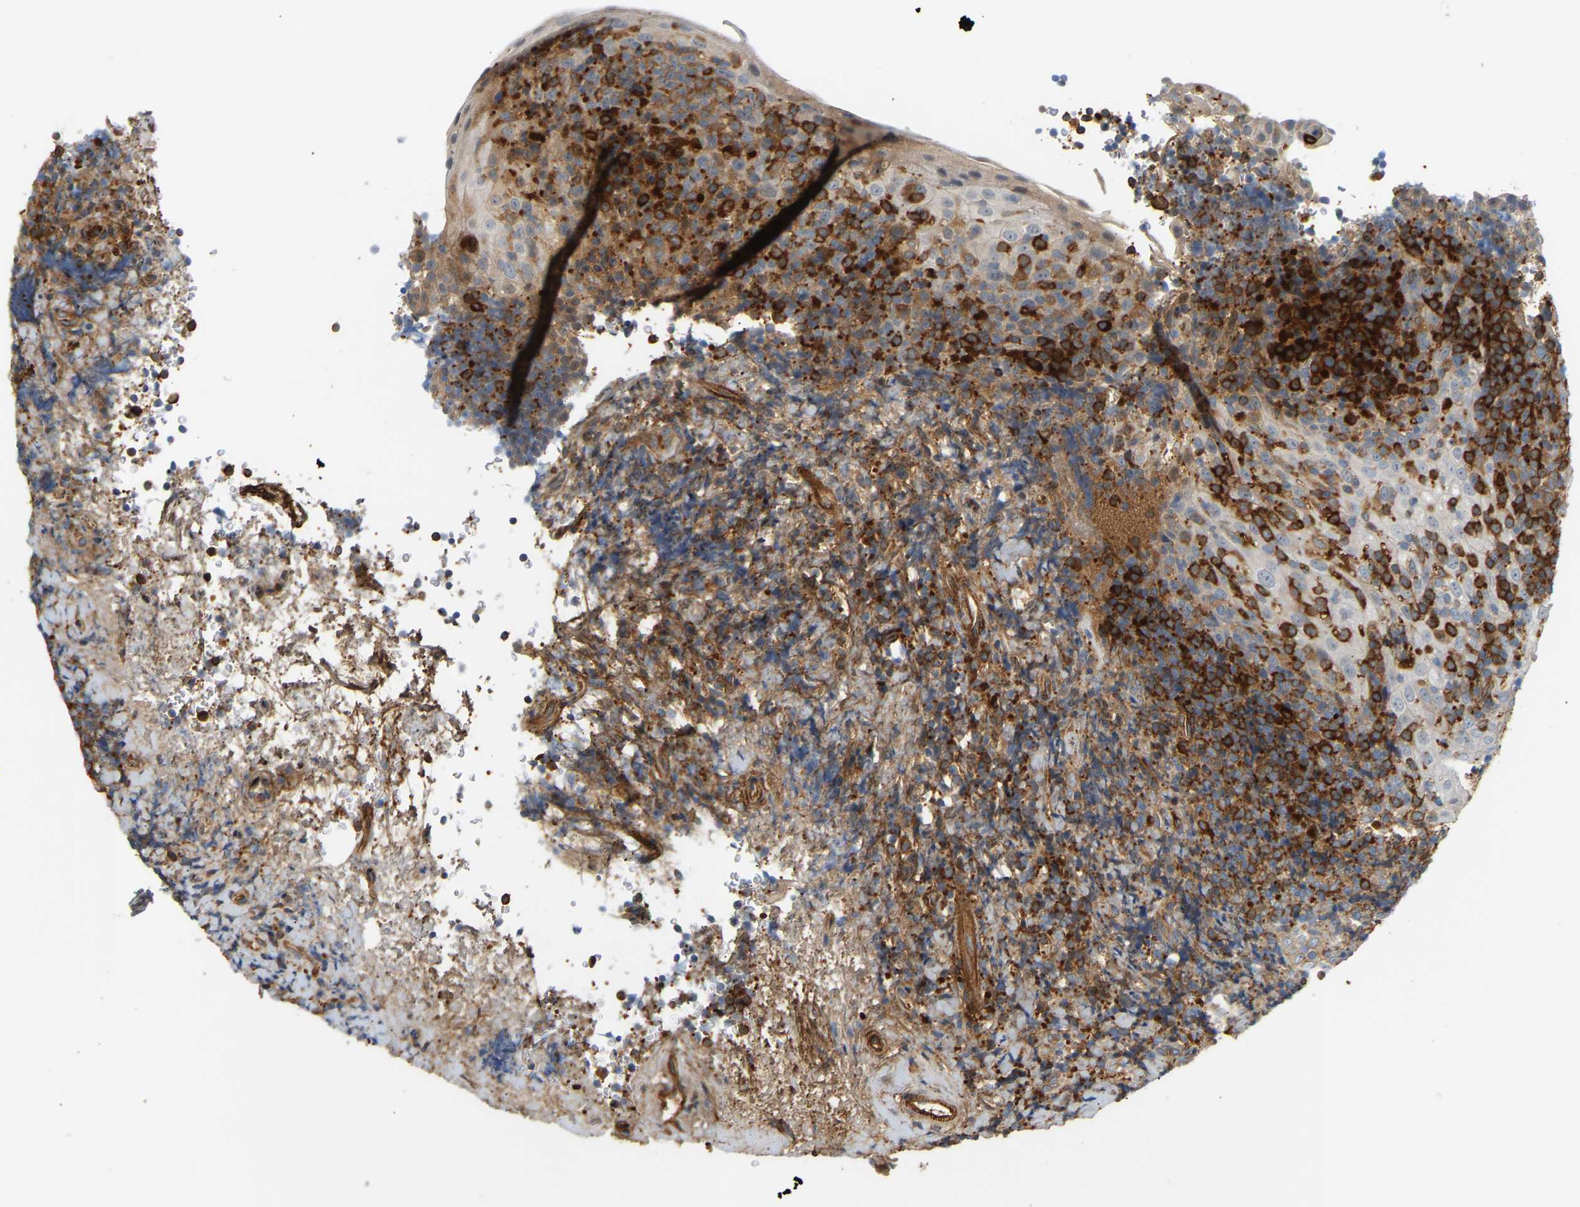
{"staining": {"intensity": "strong", "quantity": ">75%", "location": "cytoplasmic/membranous"}, "tissue": "tonsil", "cell_type": "Germinal center cells", "image_type": "normal", "snomed": [{"axis": "morphology", "description": "Normal tissue, NOS"}, {"axis": "topography", "description": "Tonsil"}], "caption": "This histopathology image demonstrates normal tonsil stained with immunohistochemistry (IHC) to label a protein in brown. The cytoplasmic/membranous of germinal center cells show strong positivity for the protein. Nuclei are counter-stained blue.", "gene": "PLCG2", "patient": {"sex": "male", "age": 37}}